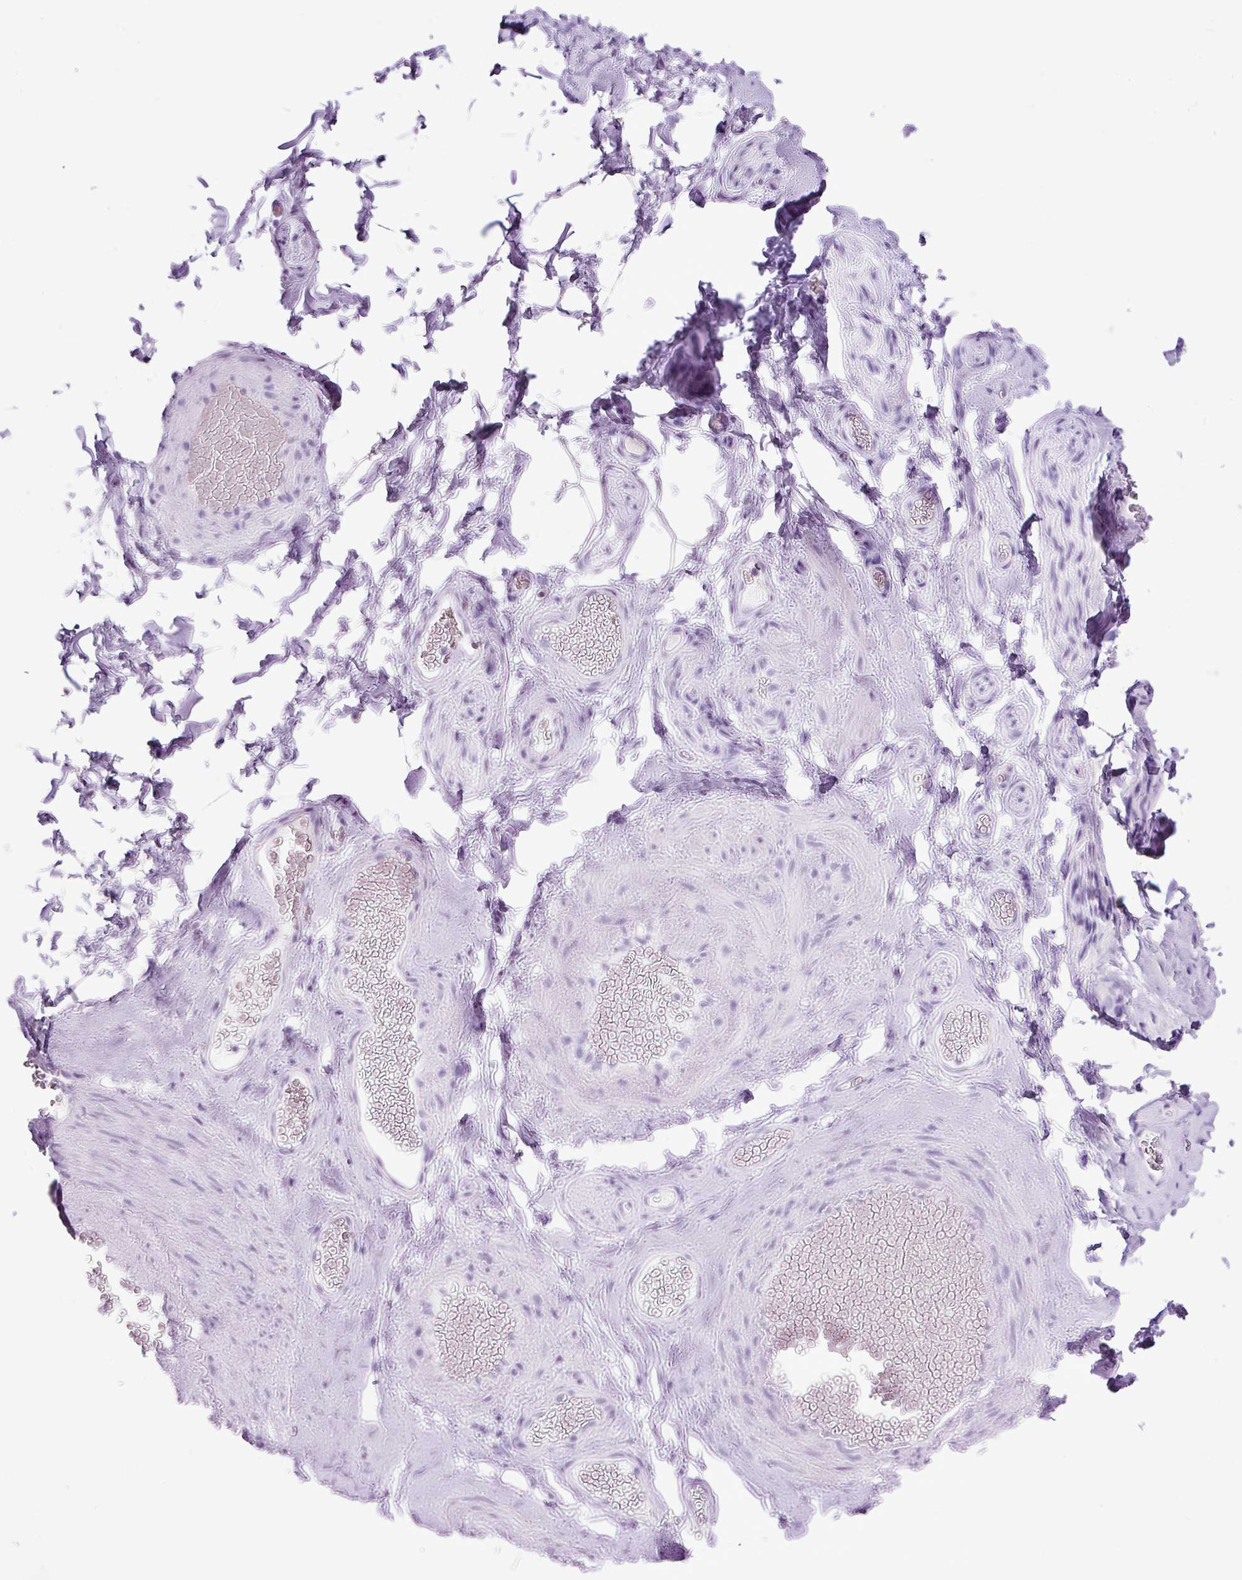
{"staining": {"intensity": "negative", "quantity": "none", "location": "none"}, "tissue": "adipose tissue", "cell_type": "Adipocytes", "image_type": "normal", "snomed": [{"axis": "morphology", "description": "Normal tissue, NOS"}, {"axis": "topography", "description": "Vascular tissue"}, {"axis": "topography", "description": "Peripheral nerve tissue"}], "caption": "Adipocytes show no significant positivity in benign adipose tissue. (DAB (3,3'-diaminobenzidine) IHC, high magnification).", "gene": "RACGAP1", "patient": {"sex": "male", "age": 41}}